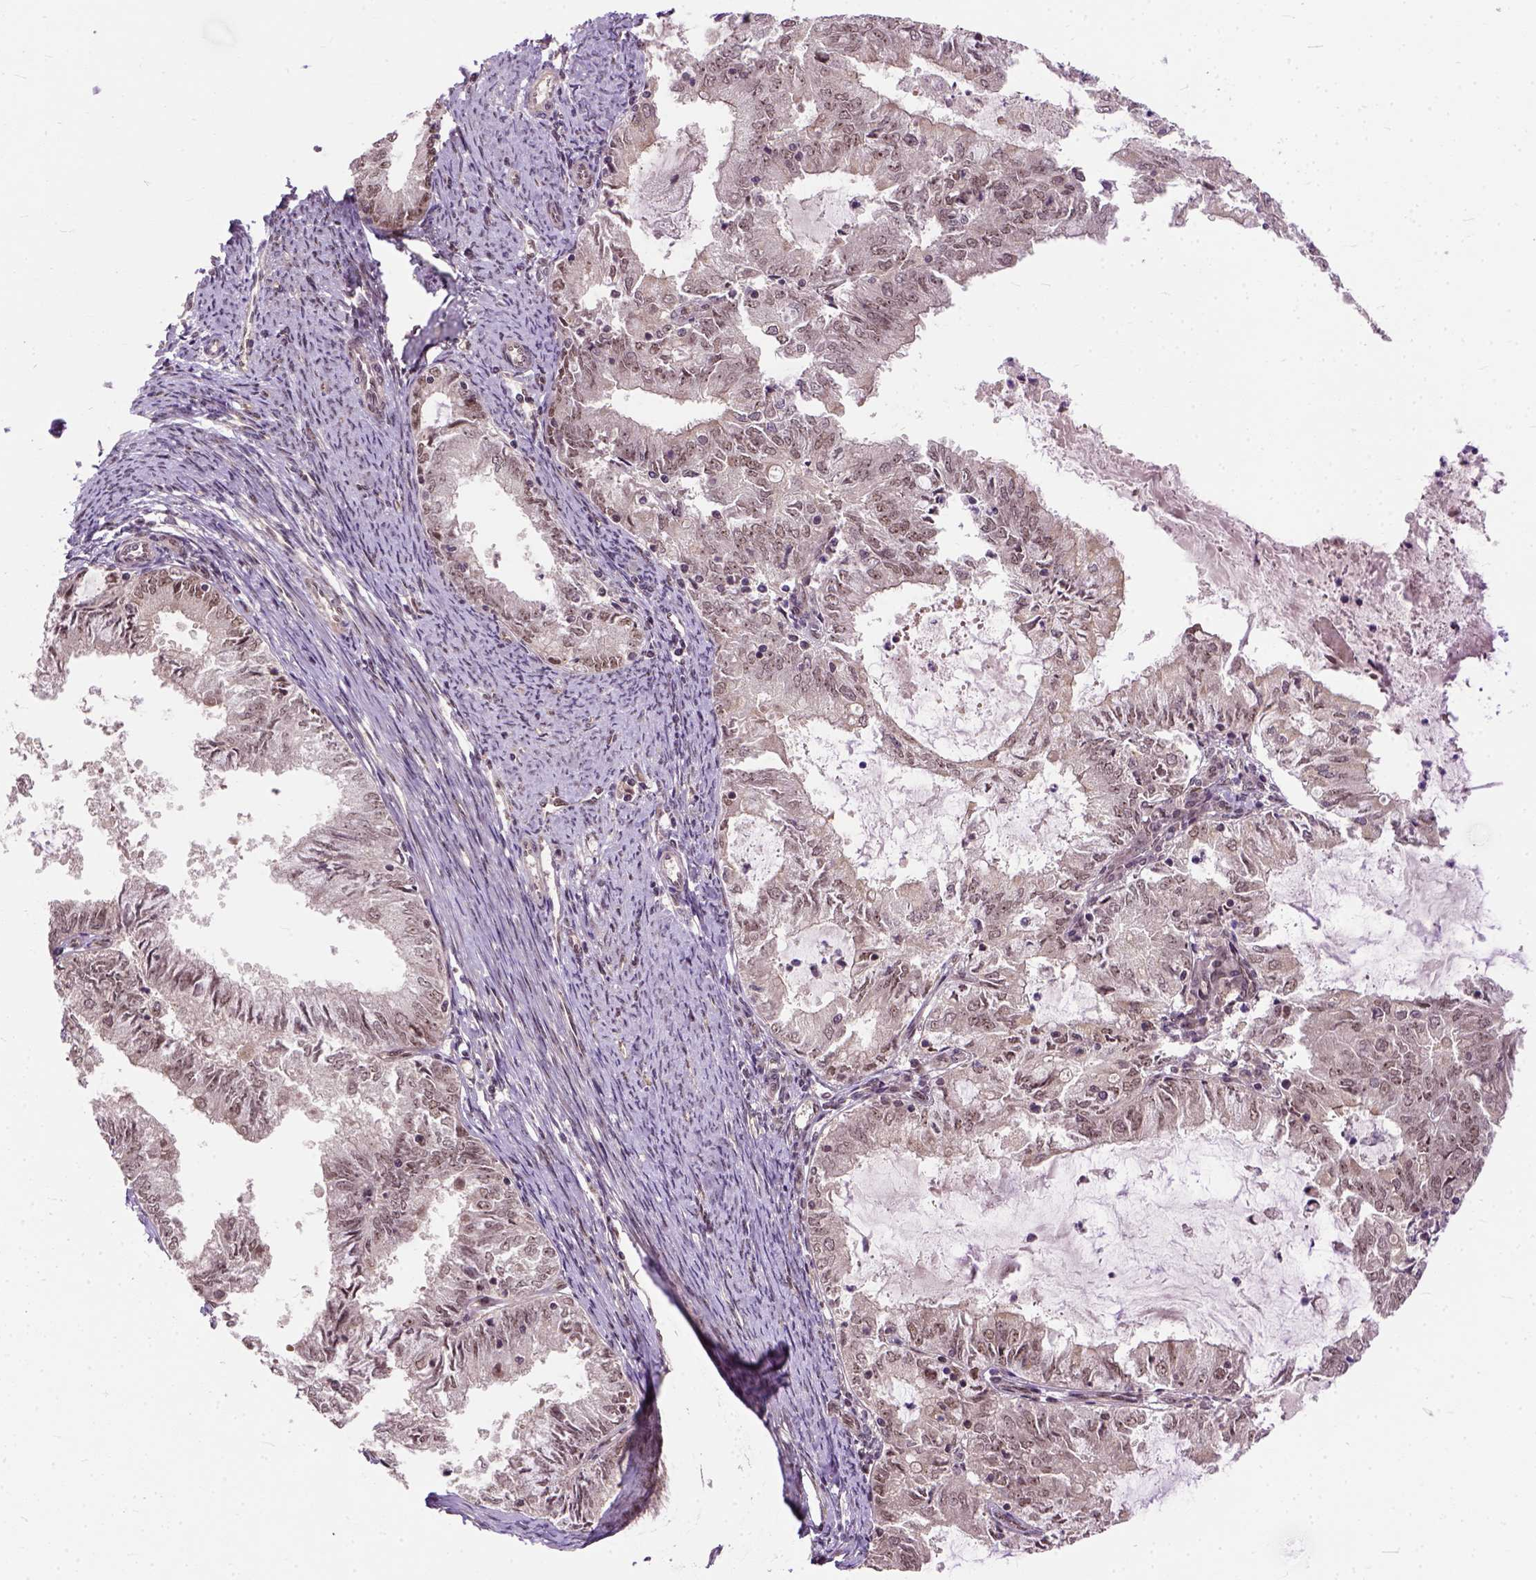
{"staining": {"intensity": "weak", "quantity": ">75%", "location": "nuclear"}, "tissue": "endometrial cancer", "cell_type": "Tumor cells", "image_type": "cancer", "snomed": [{"axis": "morphology", "description": "Adenocarcinoma, NOS"}, {"axis": "topography", "description": "Endometrium"}], "caption": "Endometrial cancer (adenocarcinoma) stained with DAB immunohistochemistry (IHC) displays low levels of weak nuclear expression in approximately >75% of tumor cells.", "gene": "ZNF630", "patient": {"sex": "female", "age": 57}}